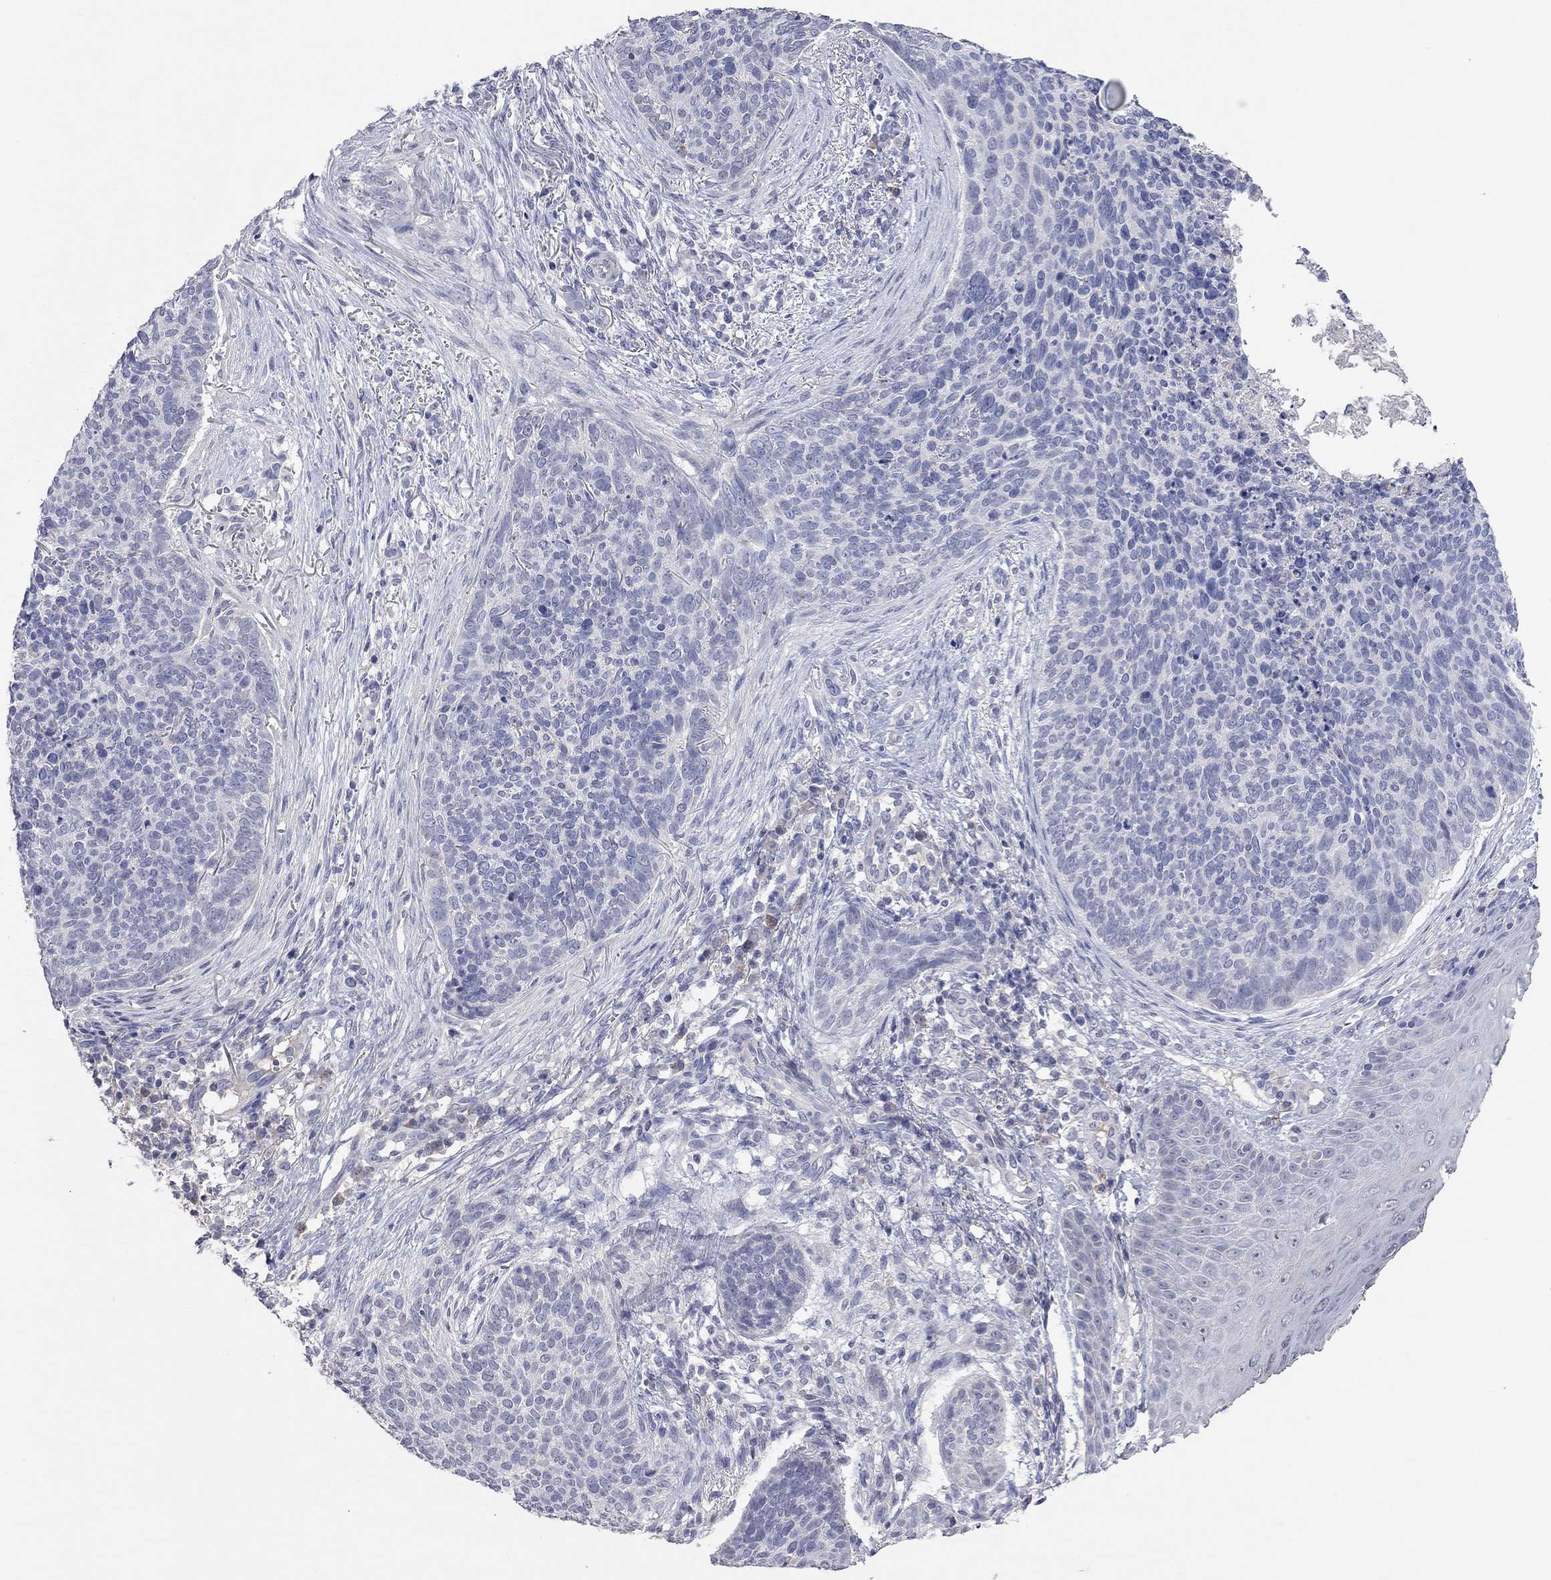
{"staining": {"intensity": "negative", "quantity": "none", "location": "none"}, "tissue": "skin cancer", "cell_type": "Tumor cells", "image_type": "cancer", "snomed": [{"axis": "morphology", "description": "Basal cell carcinoma"}, {"axis": "topography", "description": "Skin"}], "caption": "Histopathology image shows no significant protein expression in tumor cells of skin cancer (basal cell carcinoma).", "gene": "MMP13", "patient": {"sex": "male", "age": 64}}